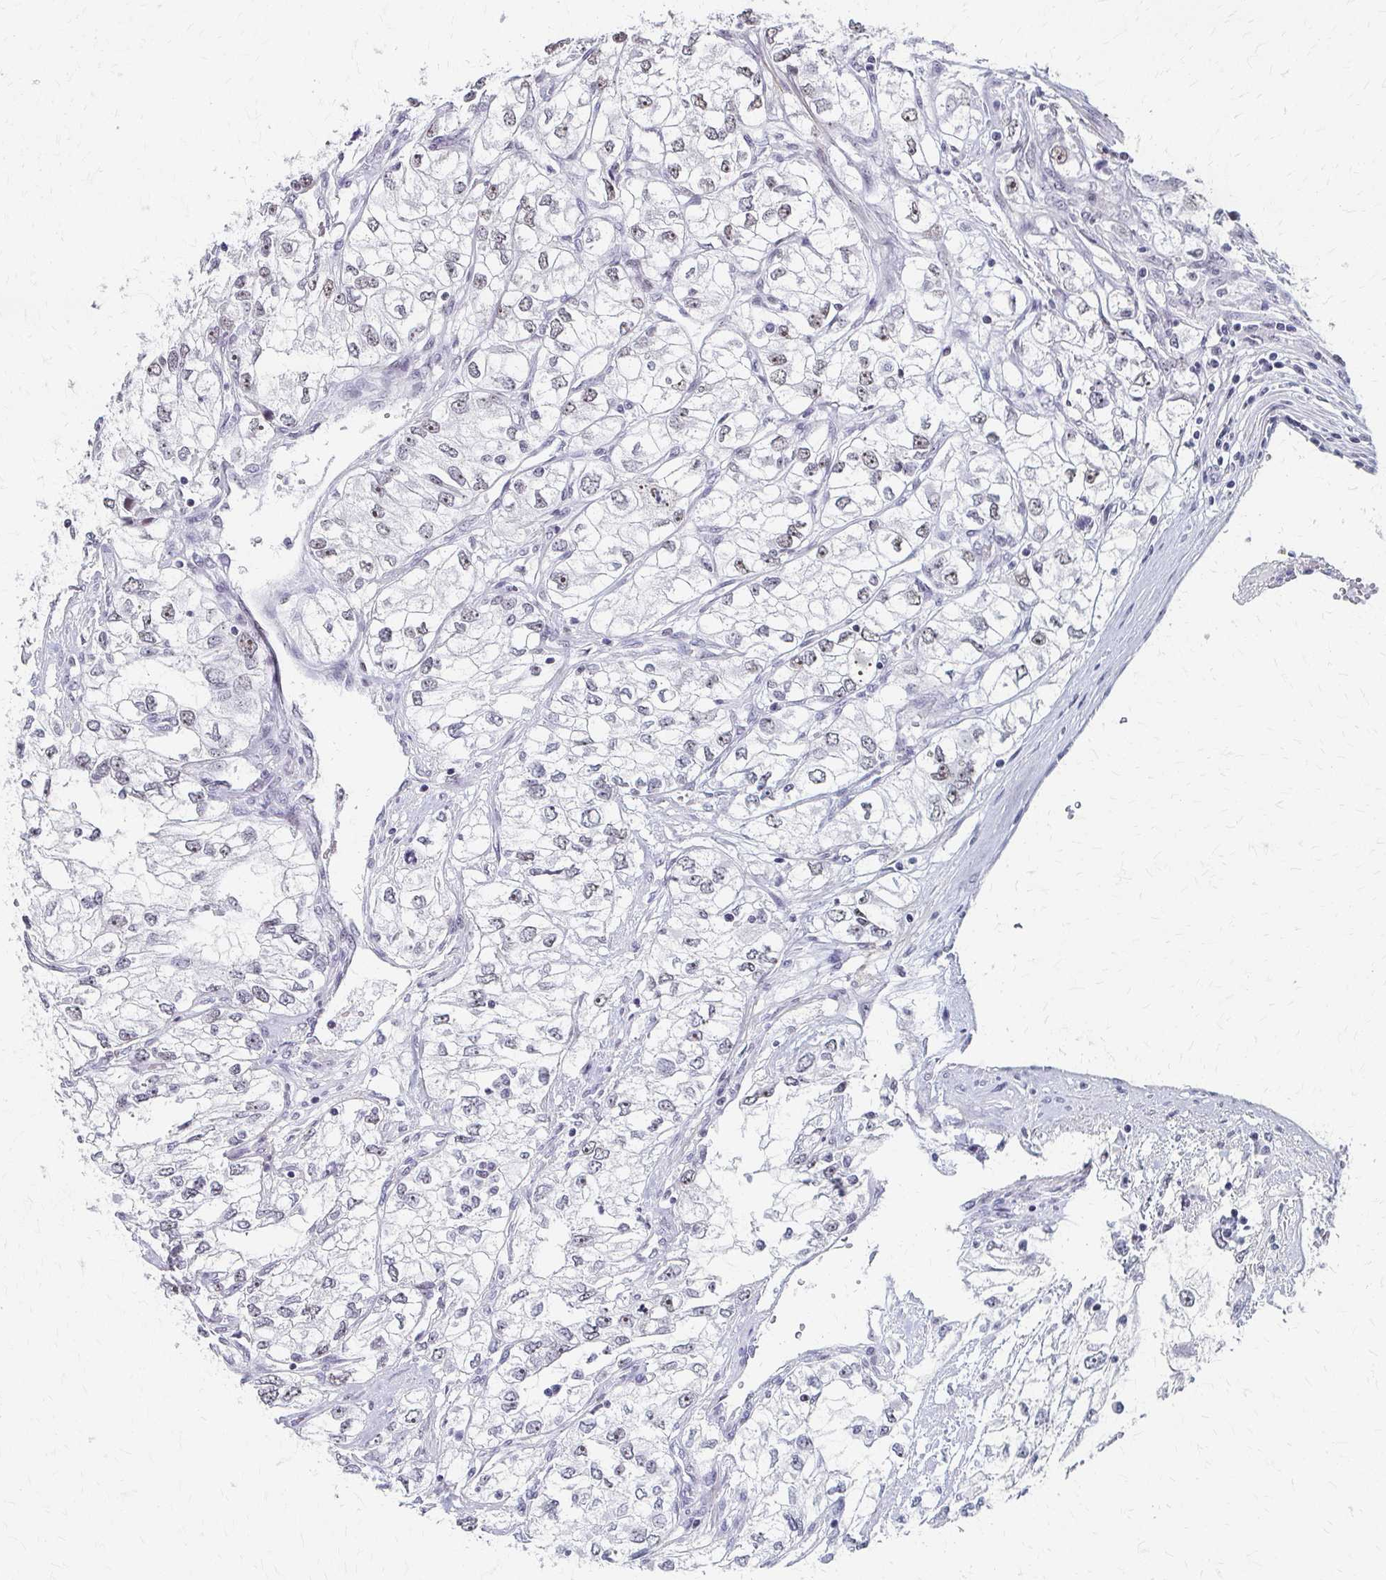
{"staining": {"intensity": "weak", "quantity": "<25%", "location": "nuclear"}, "tissue": "renal cancer", "cell_type": "Tumor cells", "image_type": "cancer", "snomed": [{"axis": "morphology", "description": "Adenocarcinoma, NOS"}, {"axis": "topography", "description": "Kidney"}], "caption": "This photomicrograph is of renal adenocarcinoma stained with immunohistochemistry to label a protein in brown with the nuclei are counter-stained blue. There is no positivity in tumor cells.", "gene": "PES1", "patient": {"sex": "female", "age": 59}}